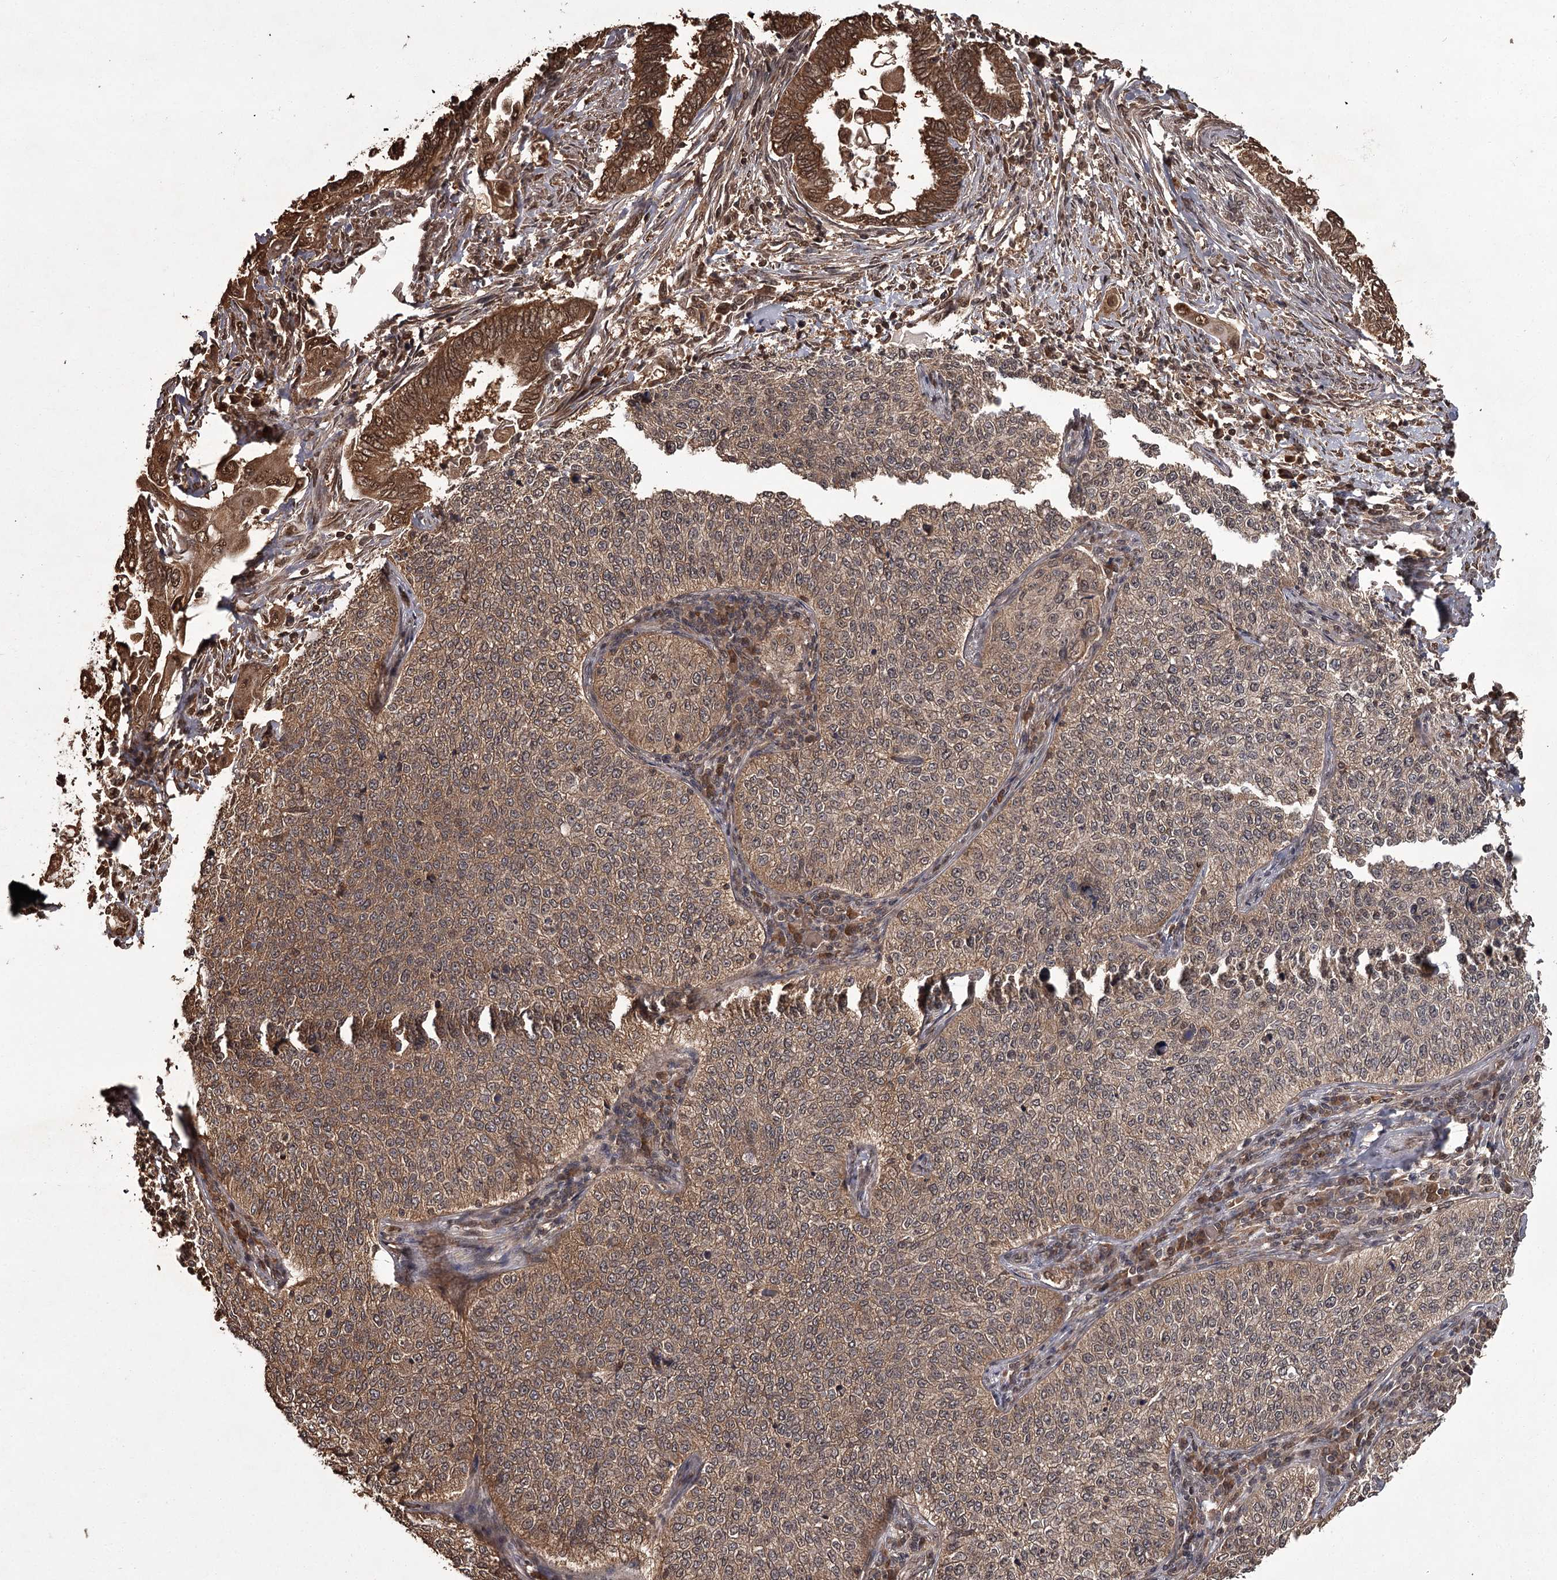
{"staining": {"intensity": "weak", "quantity": "25%-75%", "location": "cytoplasmic/membranous"}, "tissue": "cervical cancer", "cell_type": "Tumor cells", "image_type": "cancer", "snomed": [{"axis": "morphology", "description": "Squamous cell carcinoma, NOS"}, {"axis": "topography", "description": "Cervix"}], "caption": "A histopathology image of human cervical cancer stained for a protein demonstrates weak cytoplasmic/membranous brown staining in tumor cells.", "gene": "NPRL2", "patient": {"sex": "female", "age": 35}}